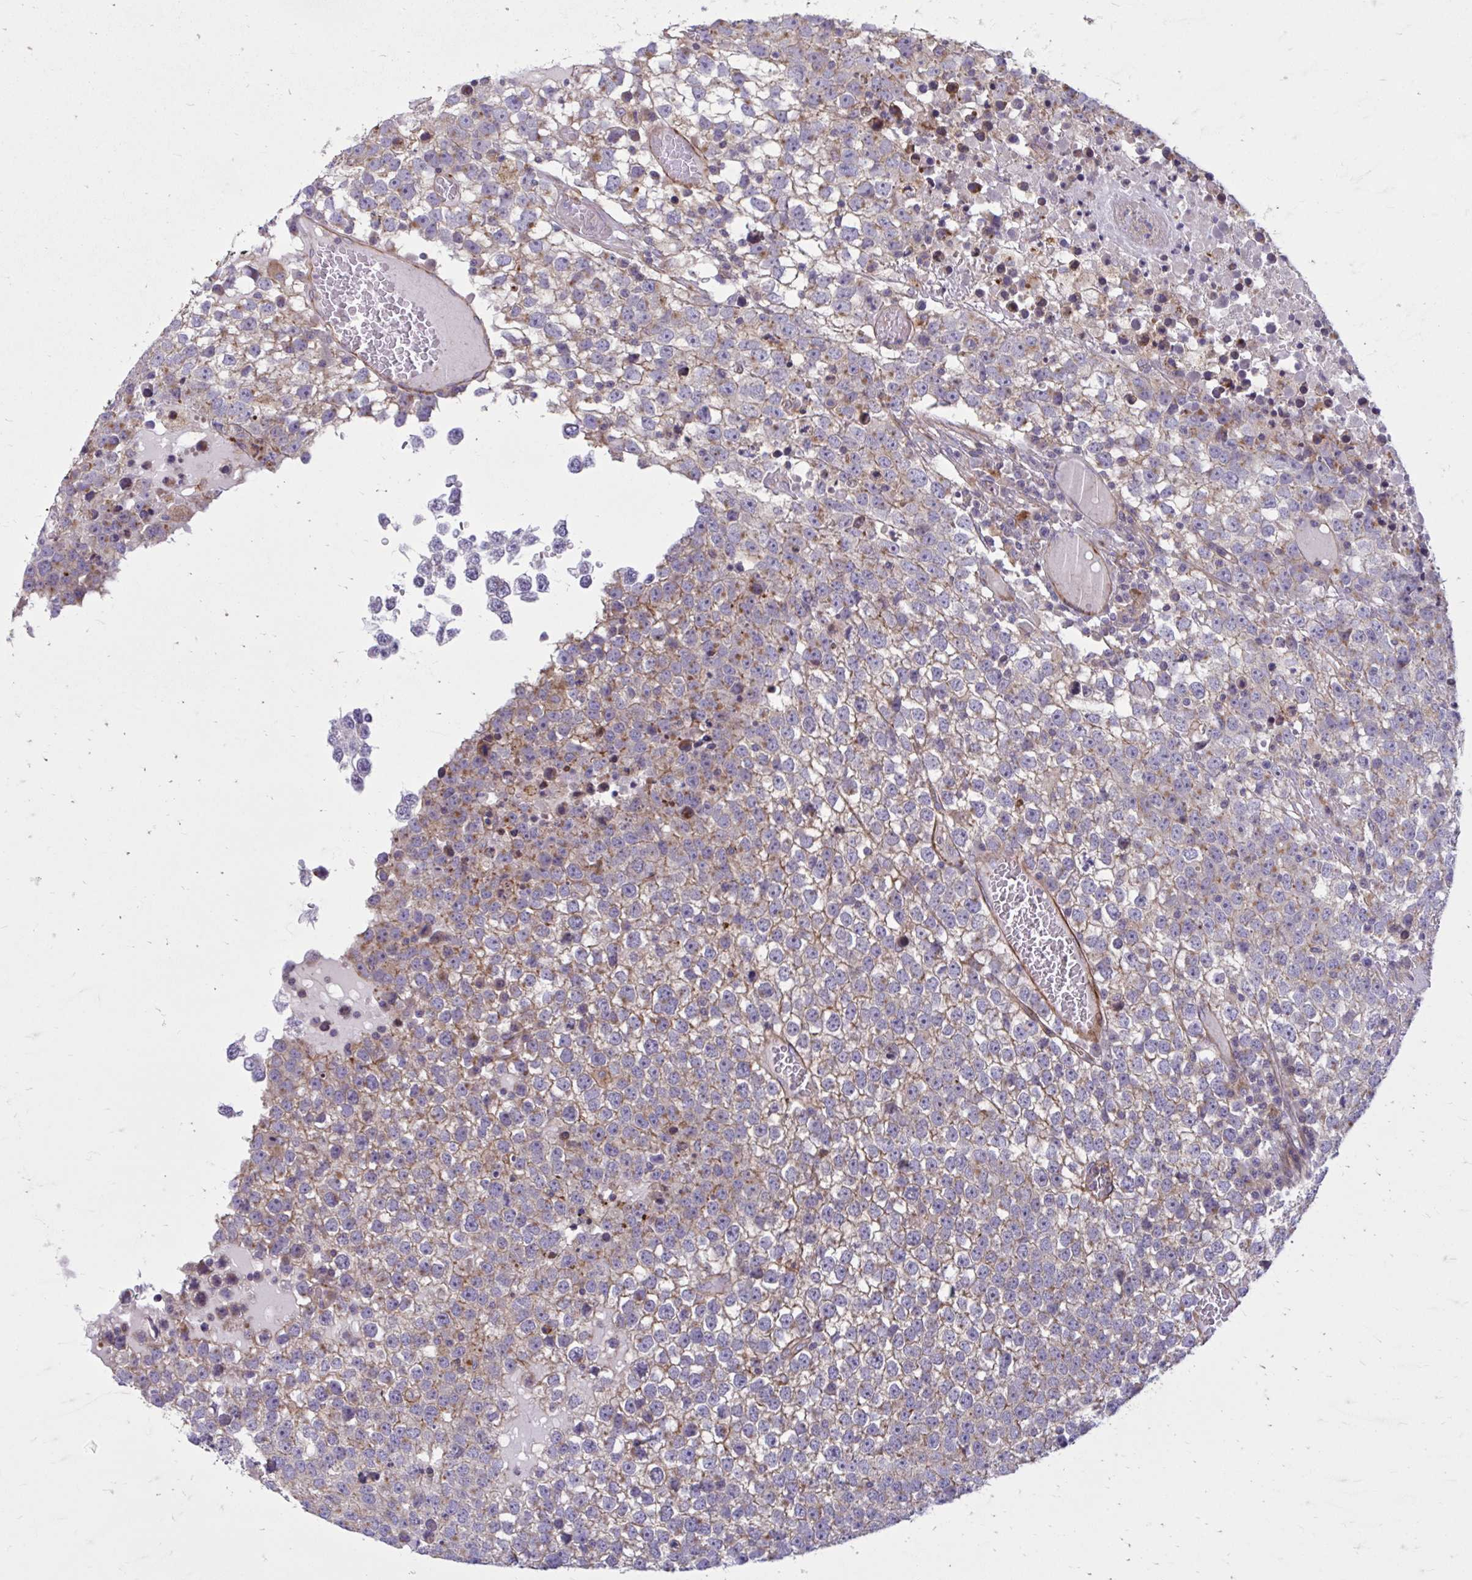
{"staining": {"intensity": "weak", "quantity": "25%-75%", "location": "cytoplasmic/membranous"}, "tissue": "testis cancer", "cell_type": "Tumor cells", "image_type": "cancer", "snomed": [{"axis": "morphology", "description": "Seminoma, NOS"}, {"axis": "topography", "description": "Testis"}], "caption": "Immunohistochemical staining of seminoma (testis) demonstrates low levels of weak cytoplasmic/membranous protein expression in approximately 25%-75% of tumor cells.", "gene": "FAP", "patient": {"sex": "male", "age": 65}}